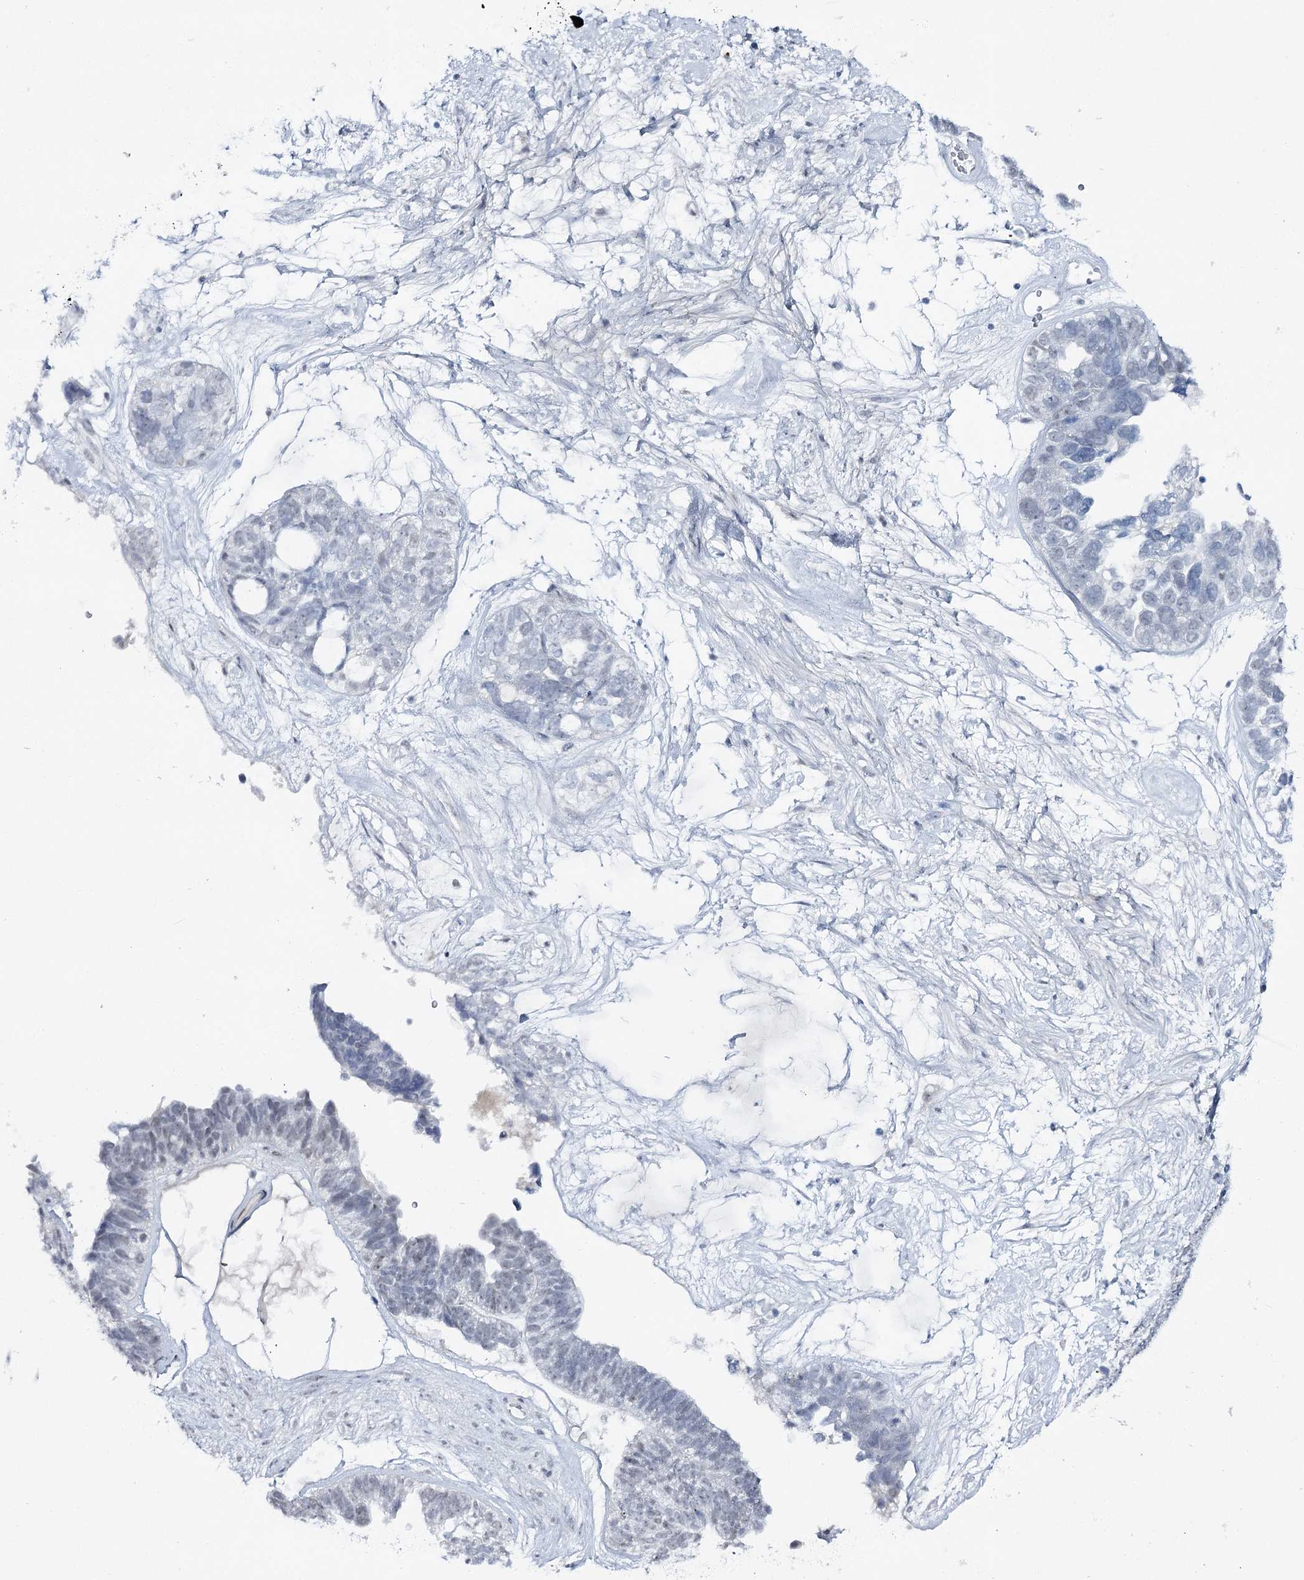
{"staining": {"intensity": "weak", "quantity": "<25%", "location": "nuclear"}, "tissue": "ovarian cancer", "cell_type": "Tumor cells", "image_type": "cancer", "snomed": [{"axis": "morphology", "description": "Cystadenocarcinoma, serous, NOS"}, {"axis": "topography", "description": "Ovary"}], "caption": "The histopathology image displays no staining of tumor cells in ovarian serous cystadenocarcinoma. The staining is performed using DAB brown chromogen with nuclei counter-stained in using hematoxylin.", "gene": "ZC3H8", "patient": {"sex": "female", "age": 79}}